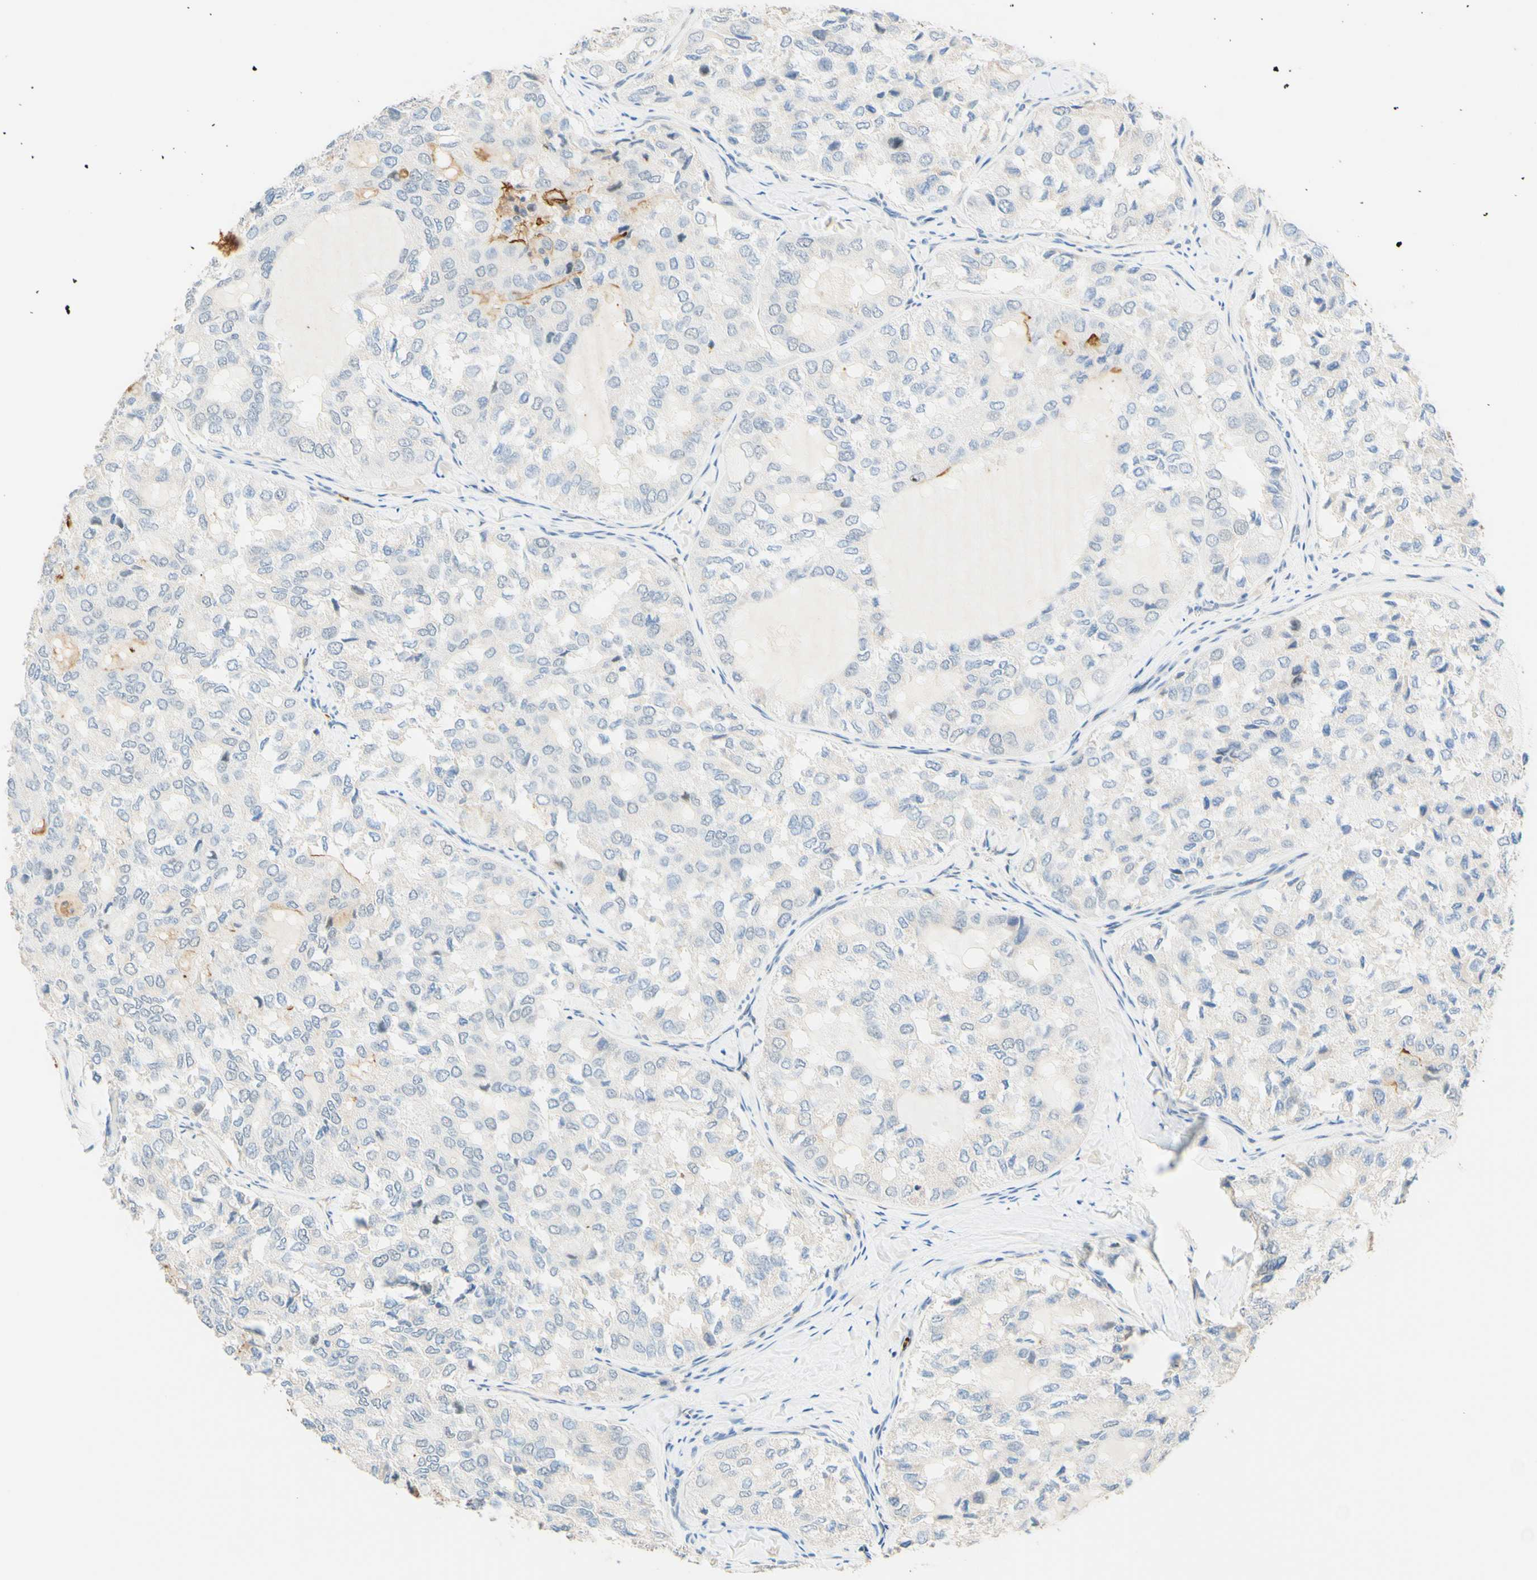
{"staining": {"intensity": "moderate", "quantity": "<25%", "location": "cytoplasmic/membranous"}, "tissue": "thyroid cancer", "cell_type": "Tumor cells", "image_type": "cancer", "snomed": [{"axis": "morphology", "description": "Follicular adenoma carcinoma, NOS"}, {"axis": "topography", "description": "Thyroid gland"}], "caption": "Thyroid cancer stained for a protein (brown) exhibits moderate cytoplasmic/membranous positive expression in about <25% of tumor cells.", "gene": "TREM2", "patient": {"sex": "male", "age": 75}}